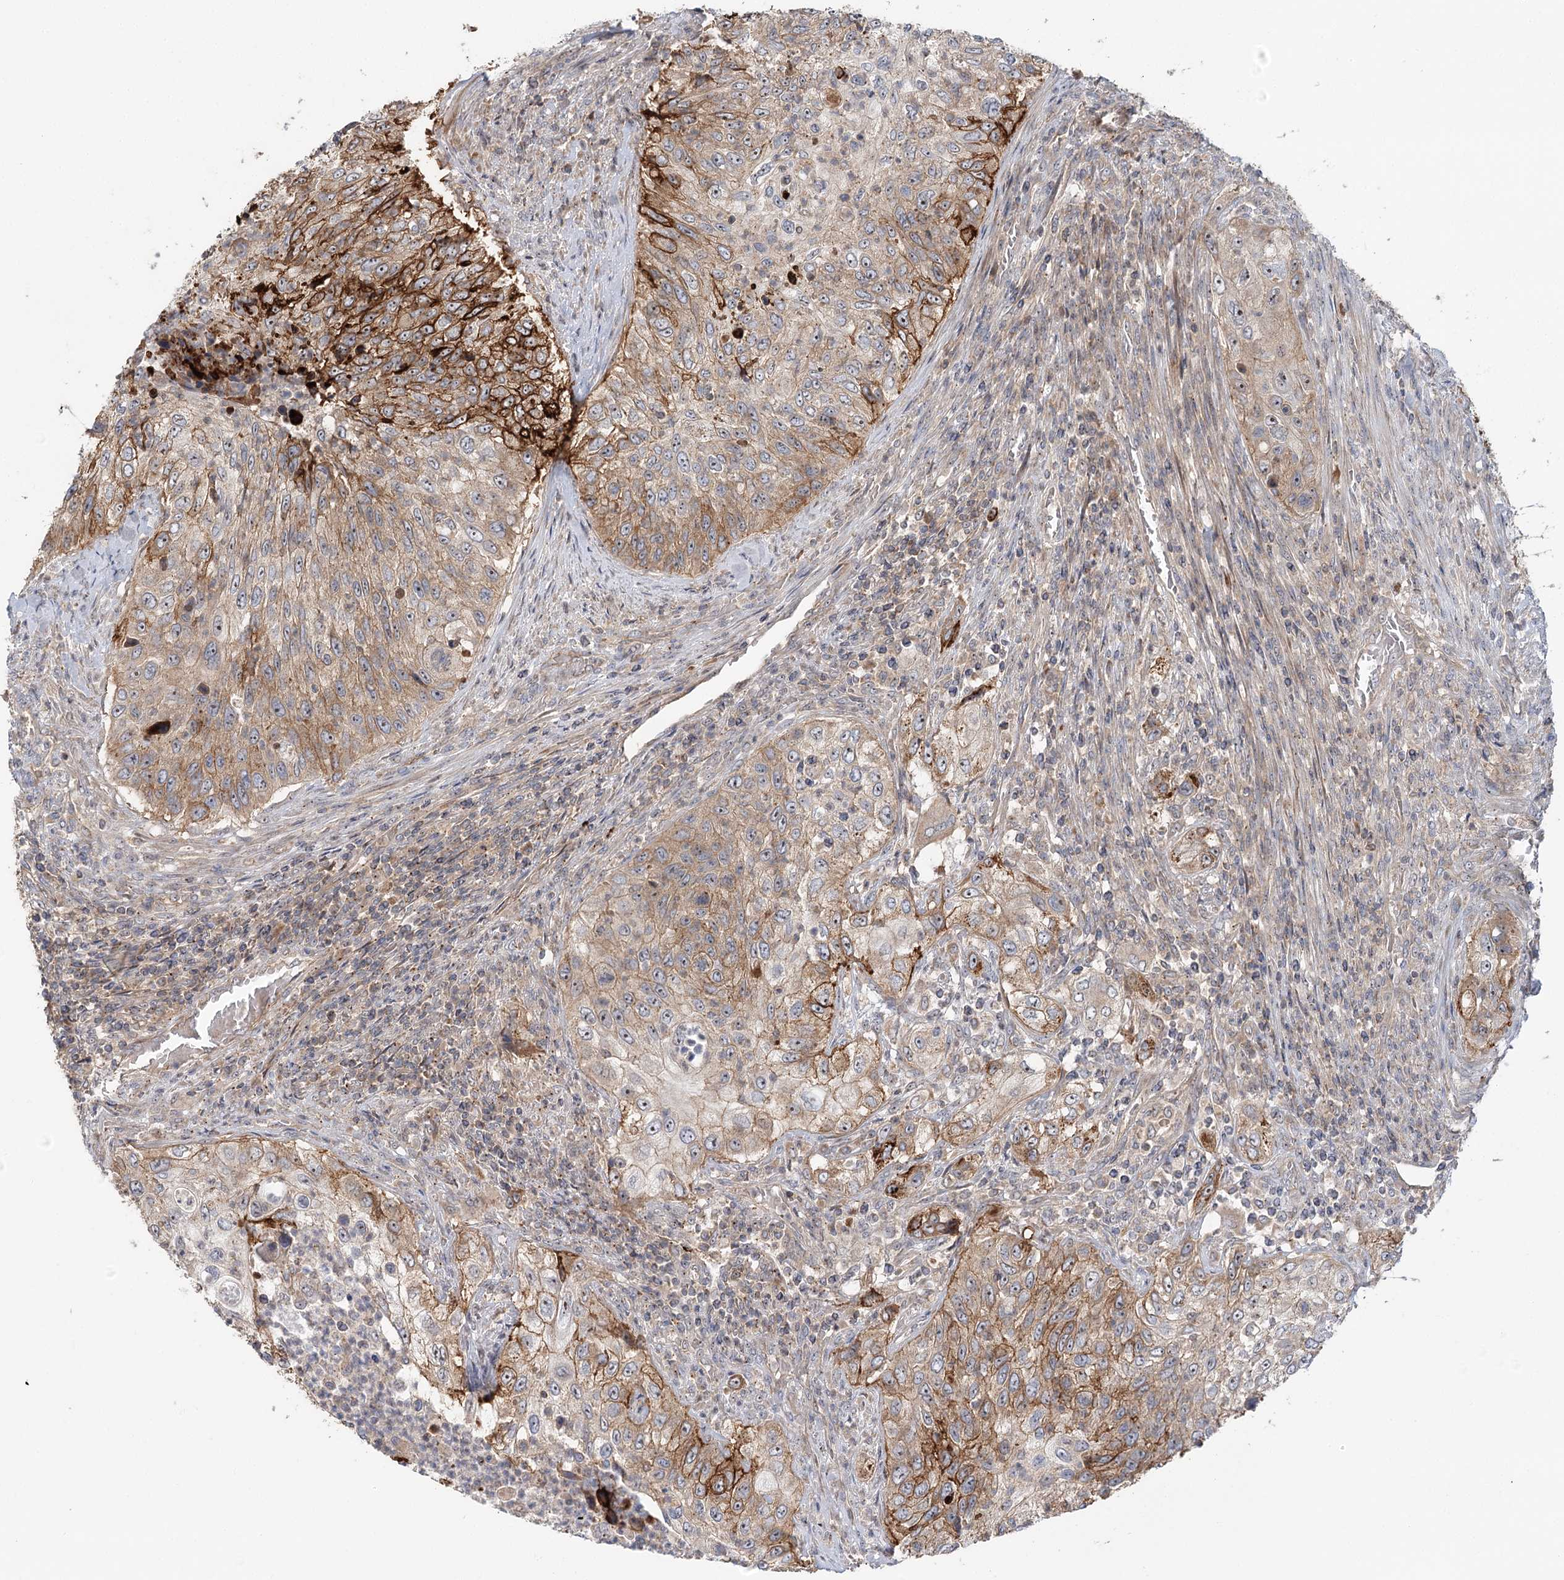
{"staining": {"intensity": "strong", "quantity": "25%-75%", "location": "cytoplasmic/membranous"}, "tissue": "urothelial cancer", "cell_type": "Tumor cells", "image_type": "cancer", "snomed": [{"axis": "morphology", "description": "Urothelial carcinoma, High grade"}, {"axis": "topography", "description": "Urinary bladder"}], "caption": "Approximately 25%-75% of tumor cells in urothelial cancer display strong cytoplasmic/membranous protein staining as visualized by brown immunohistochemical staining.", "gene": "RAPGEF6", "patient": {"sex": "female", "age": 60}}